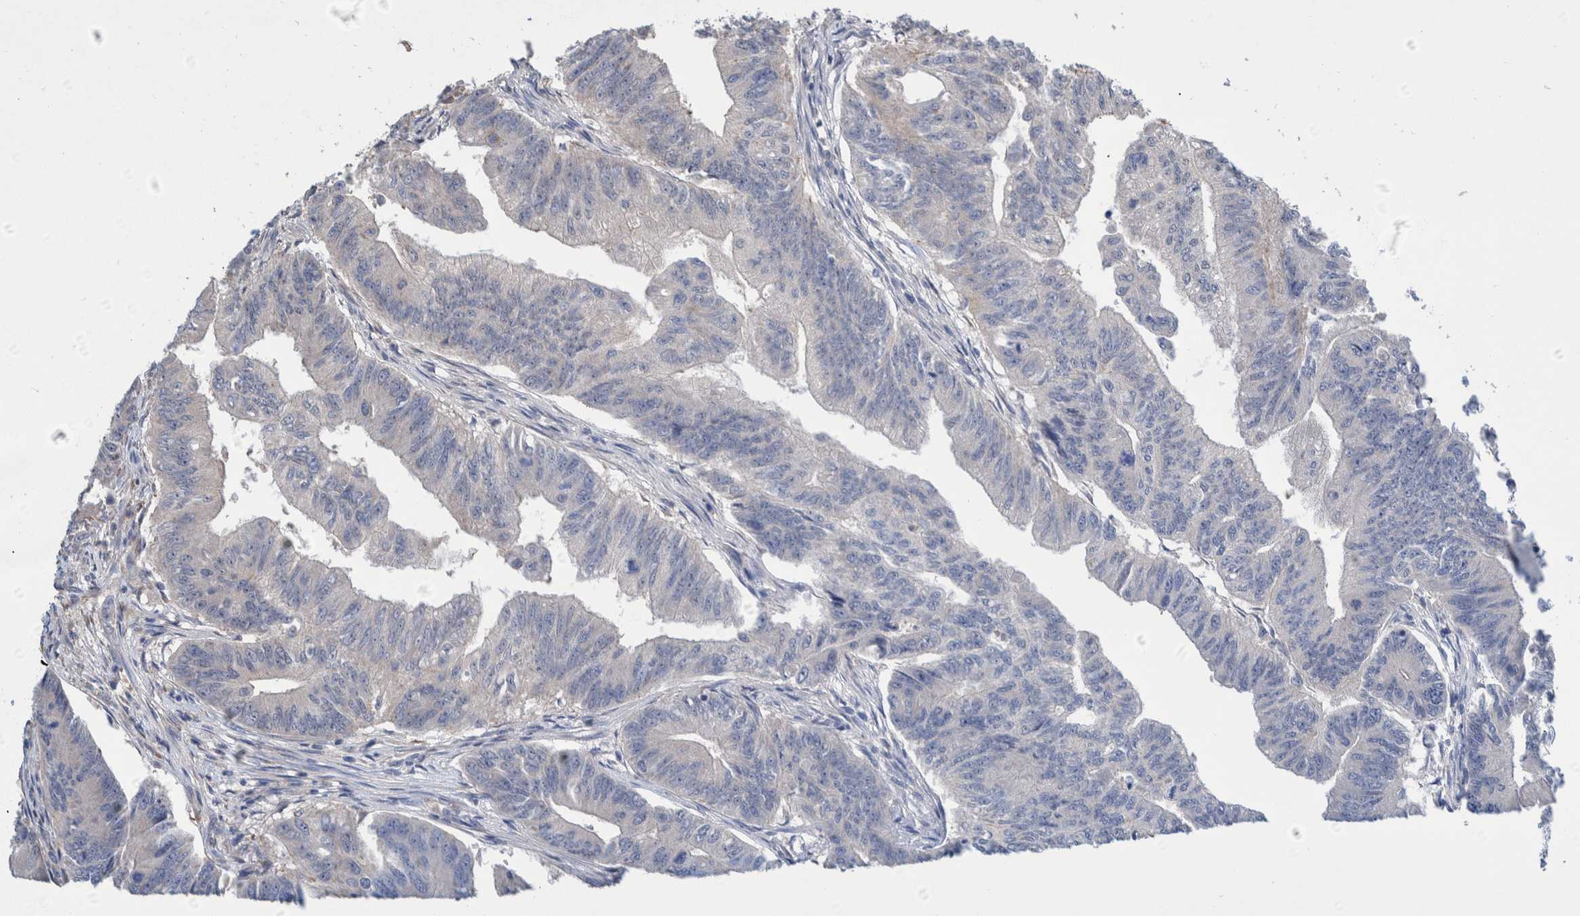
{"staining": {"intensity": "negative", "quantity": "none", "location": "none"}, "tissue": "colorectal cancer", "cell_type": "Tumor cells", "image_type": "cancer", "snomed": [{"axis": "morphology", "description": "Adenoma, NOS"}, {"axis": "morphology", "description": "Adenocarcinoma, NOS"}, {"axis": "topography", "description": "Colon"}], "caption": "IHC micrograph of neoplastic tissue: colorectal cancer stained with DAB (3,3'-diaminobenzidine) demonstrates no significant protein staining in tumor cells.", "gene": "PLPBP", "patient": {"sex": "male", "age": 79}}